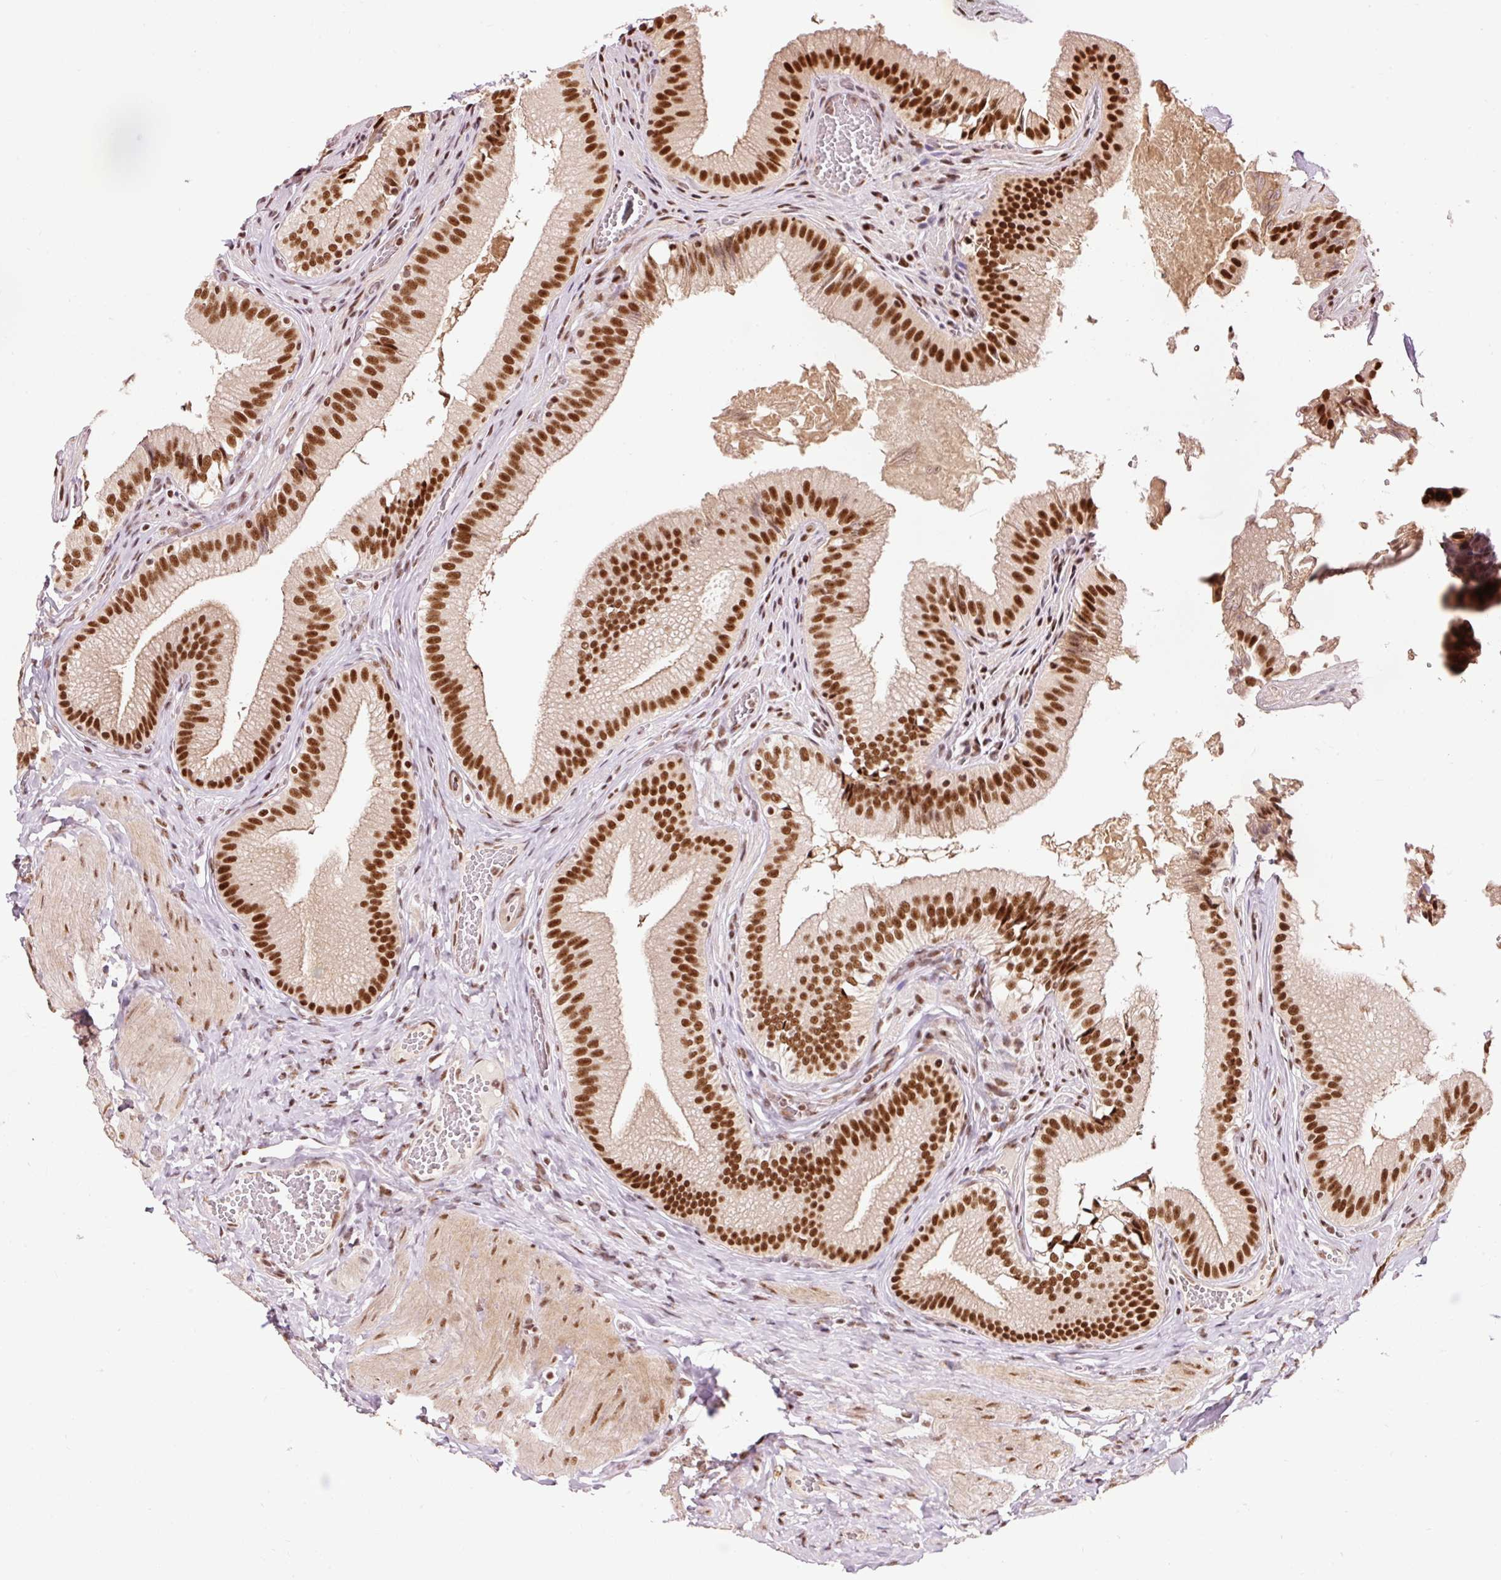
{"staining": {"intensity": "strong", "quantity": ">75%", "location": "nuclear"}, "tissue": "gallbladder", "cell_type": "Glandular cells", "image_type": "normal", "snomed": [{"axis": "morphology", "description": "Normal tissue, NOS"}, {"axis": "topography", "description": "Gallbladder"}, {"axis": "topography", "description": "Peripheral nerve tissue"}], "caption": "Strong nuclear protein positivity is appreciated in about >75% of glandular cells in gallbladder.", "gene": "ZBTB44", "patient": {"sex": "male", "age": 17}}